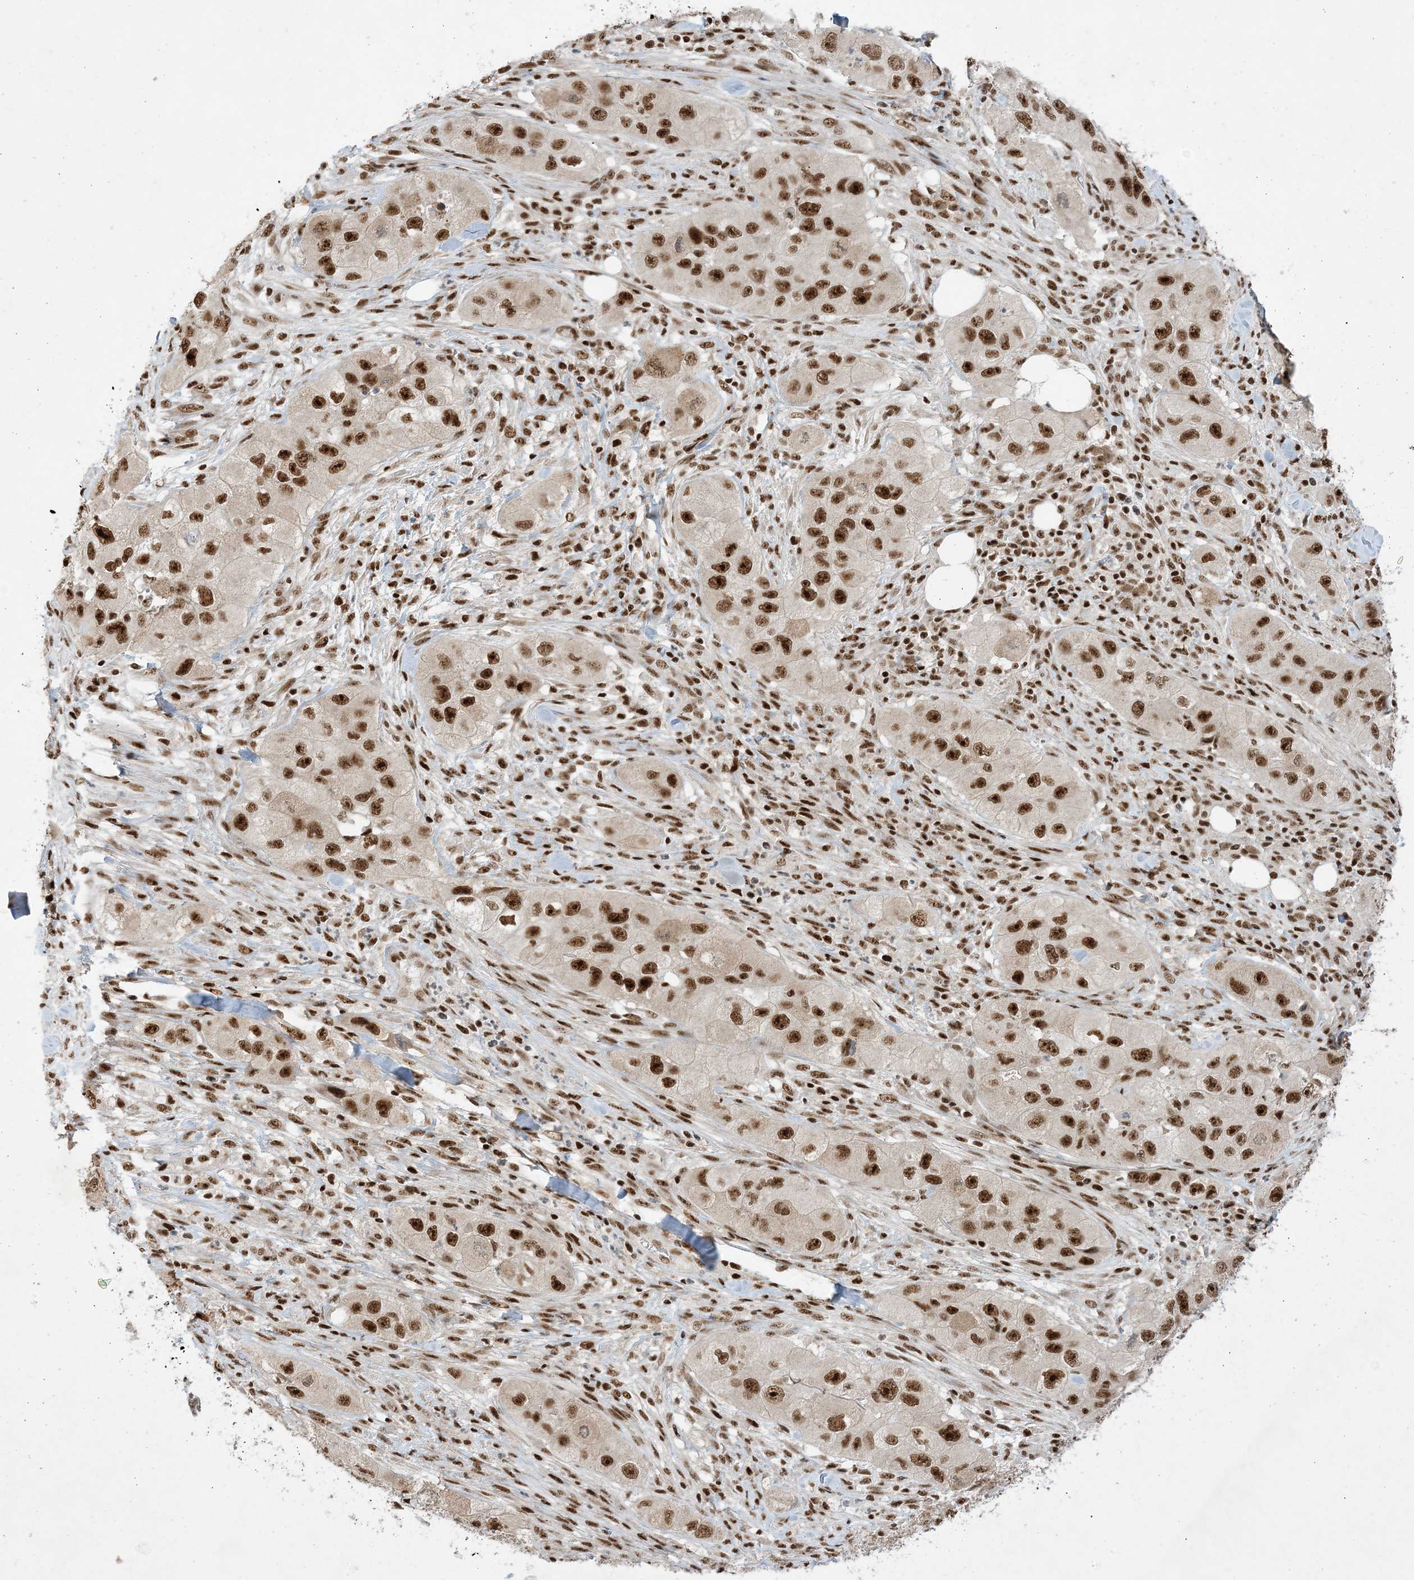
{"staining": {"intensity": "strong", "quantity": ">75%", "location": "nuclear"}, "tissue": "skin cancer", "cell_type": "Tumor cells", "image_type": "cancer", "snomed": [{"axis": "morphology", "description": "Squamous cell carcinoma, NOS"}, {"axis": "topography", "description": "Skin"}, {"axis": "topography", "description": "Subcutis"}], "caption": "A histopathology image showing strong nuclear positivity in about >75% of tumor cells in skin squamous cell carcinoma, as visualized by brown immunohistochemical staining.", "gene": "PPIL2", "patient": {"sex": "male", "age": 73}}